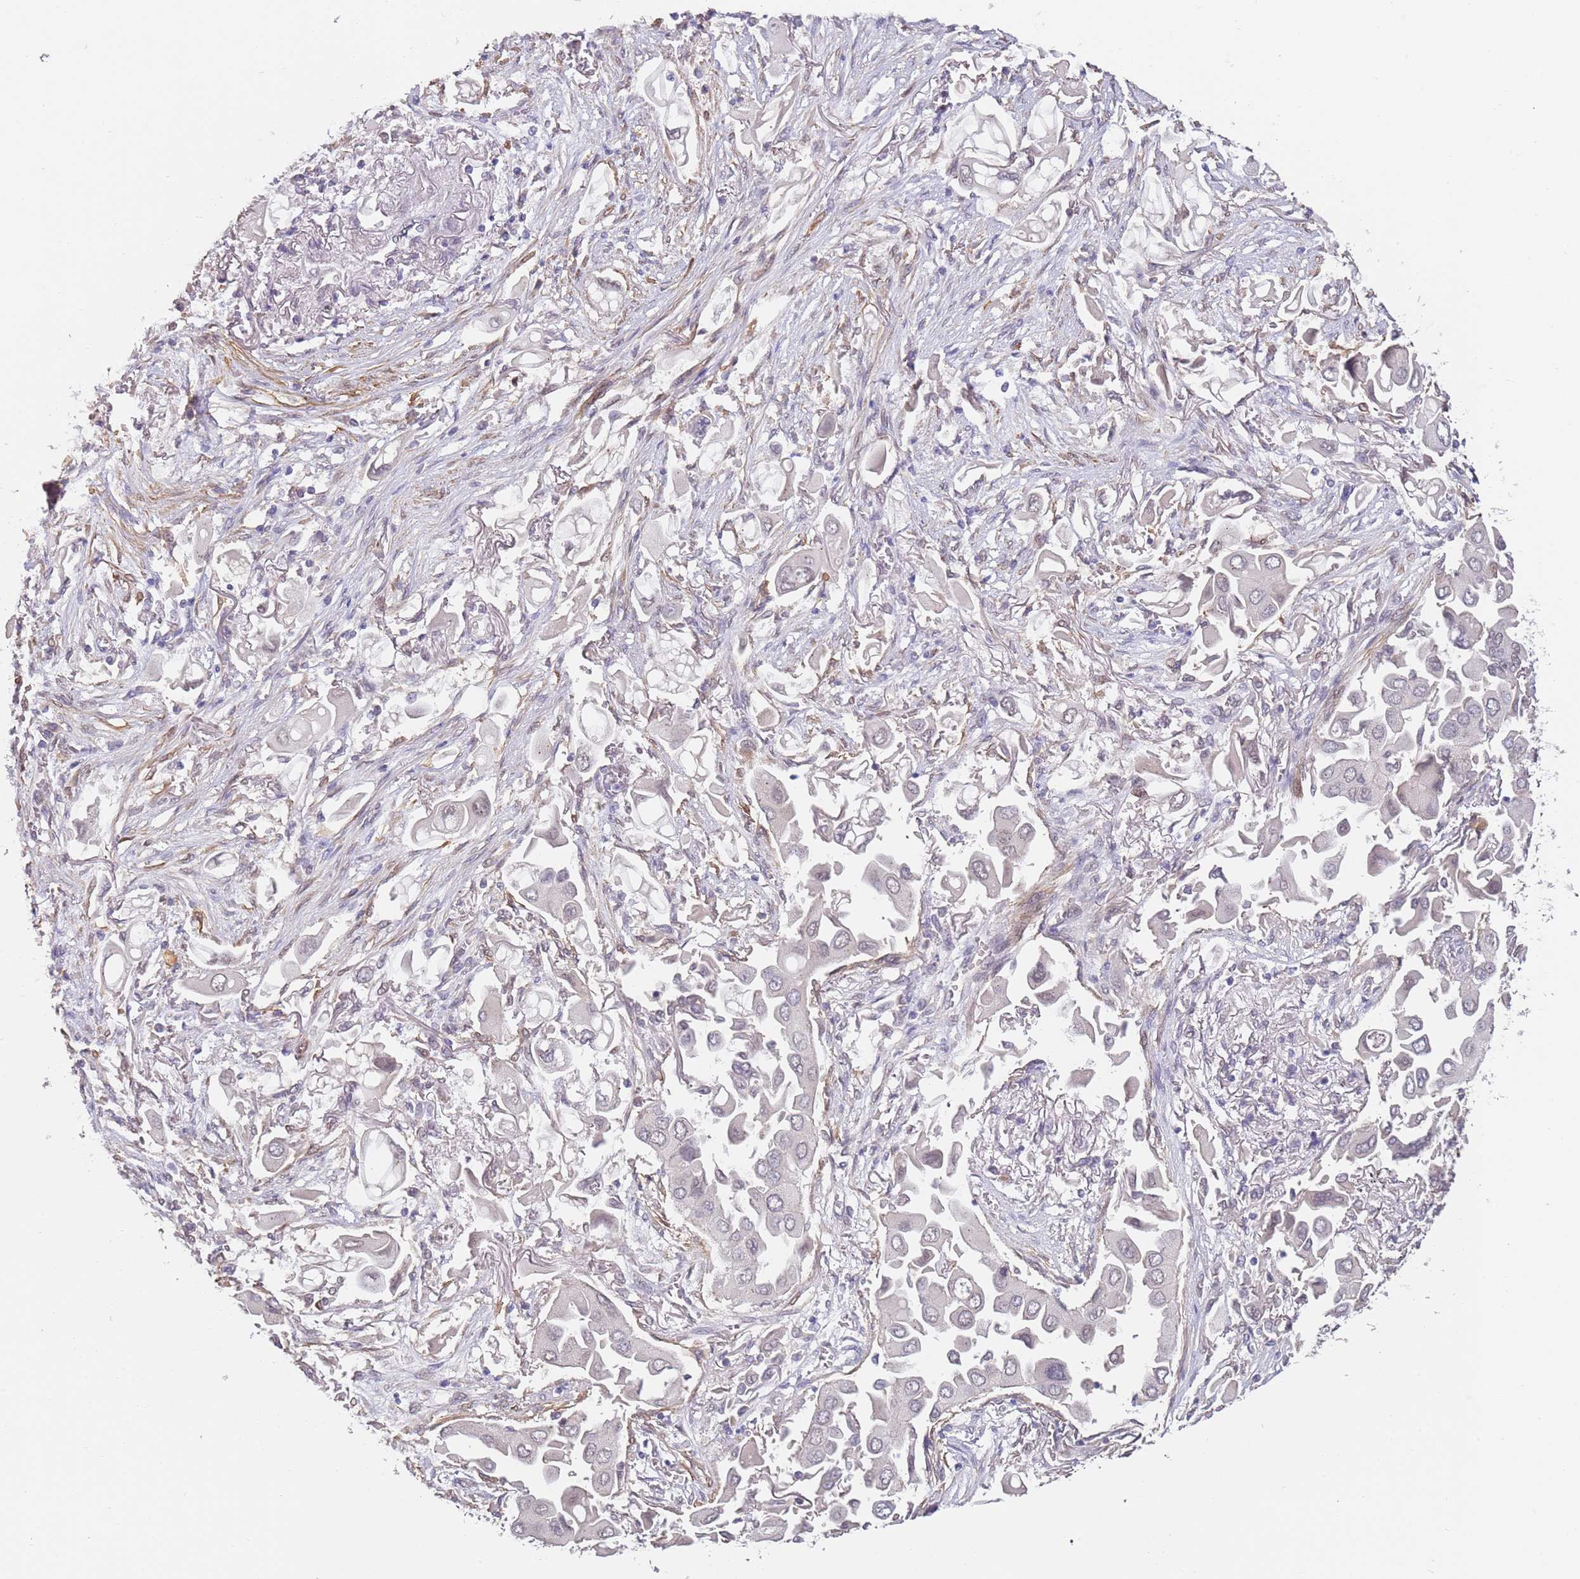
{"staining": {"intensity": "negative", "quantity": "none", "location": "none"}, "tissue": "lung cancer", "cell_type": "Tumor cells", "image_type": "cancer", "snomed": [{"axis": "morphology", "description": "Adenocarcinoma, NOS"}, {"axis": "topography", "description": "Lung"}], "caption": "IHC photomicrograph of human lung adenocarcinoma stained for a protein (brown), which demonstrates no staining in tumor cells.", "gene": "WDR93", "patient": {"sex": "female", "age": 76}}